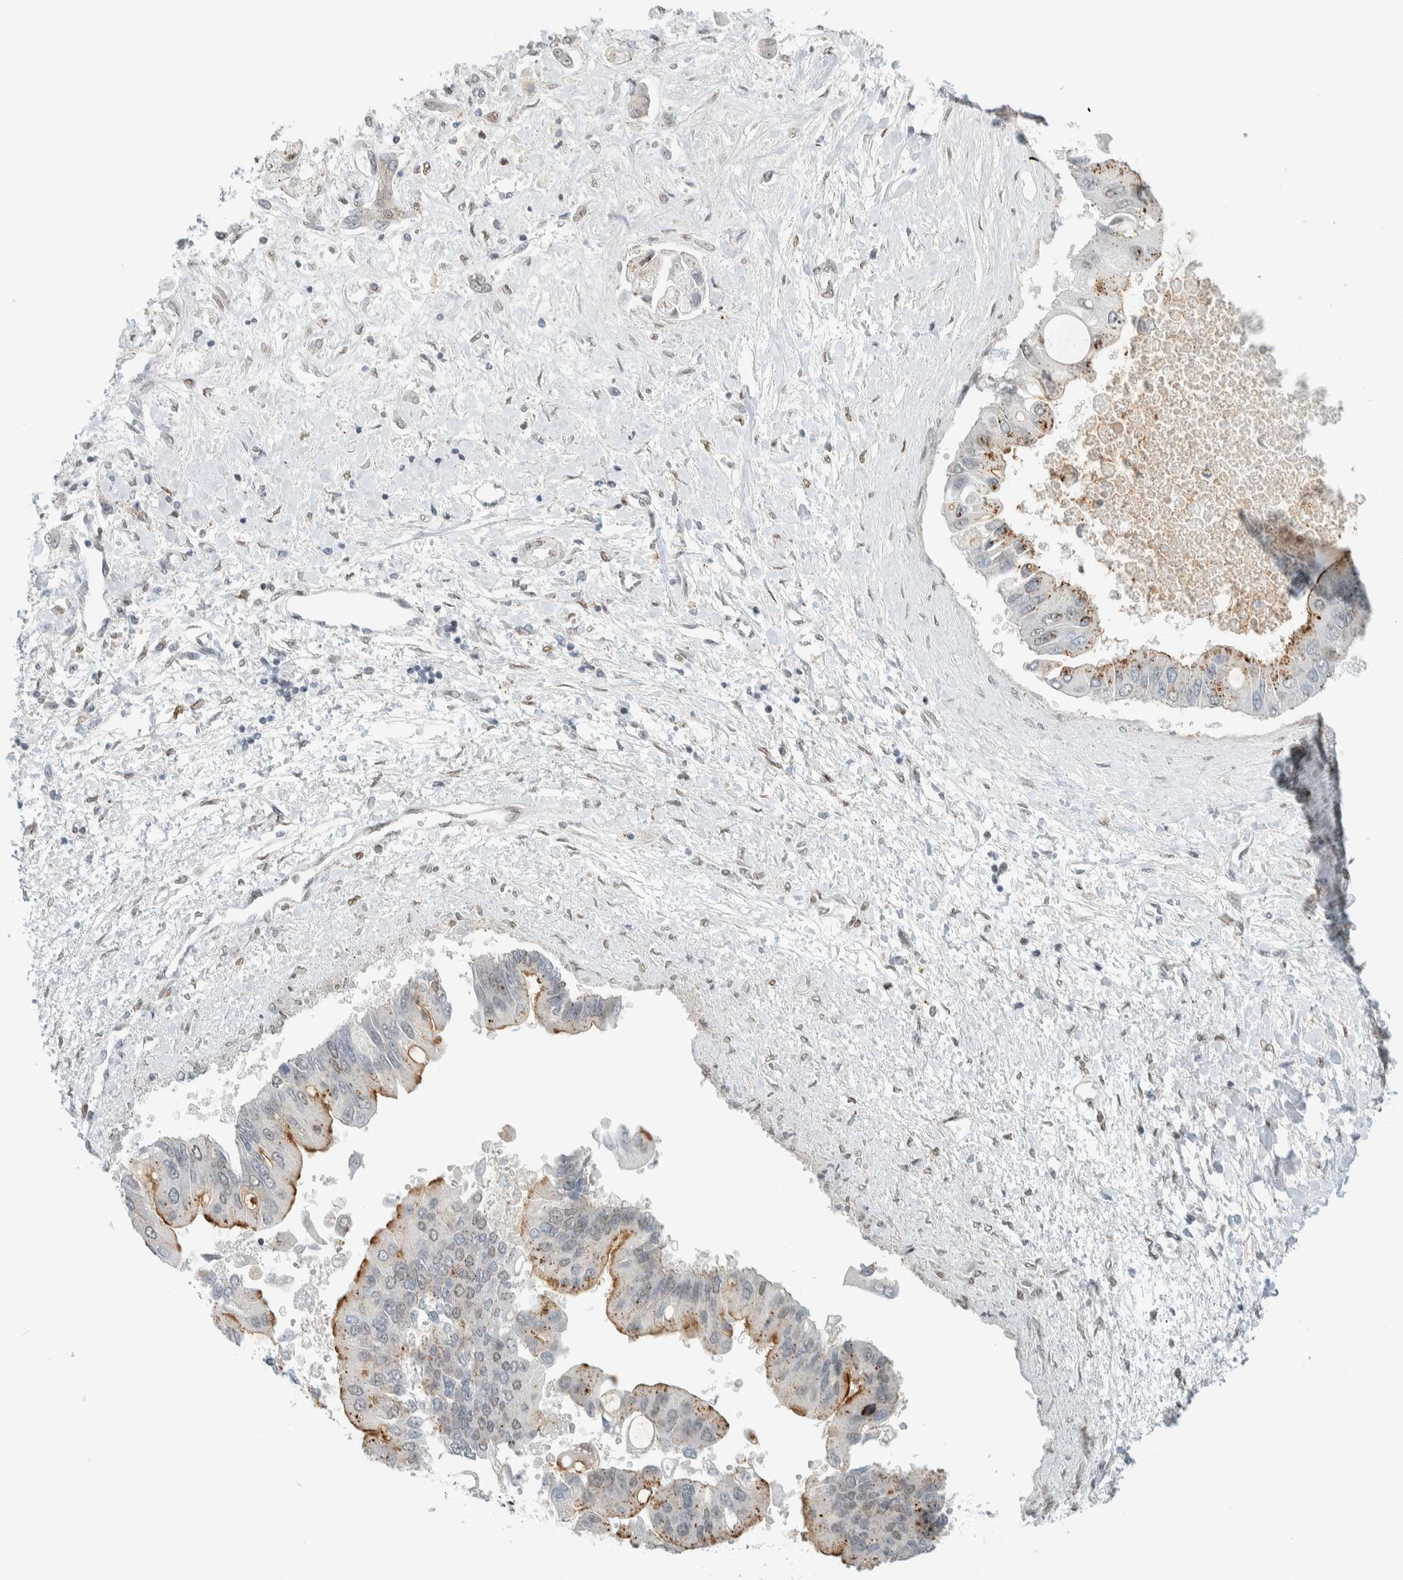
{"staining": {"intensity": "moderate", "quantity": "<25%", "location": "cytoplasmic/membranous"}, "tissue": "liver cancer", "cell_type": "Tumor cells", "image_type": "cancer", "snomed": [{"axis": "morphology", "description": "Cholangiocarcinoma"}, {"axis": "topography", "description": "Liver"}], "caption": "IHC image of neoplastic tissue: human liver cancer stained using IHC demonstrates low levels of moderate protein expression localized specifically in the cytoplasmic/membranous of tumor cells, appearing as a cytoplasmic/membranous brown color.", "gene": "TFE3", "patient": {"sex": "male", "age": 50}}